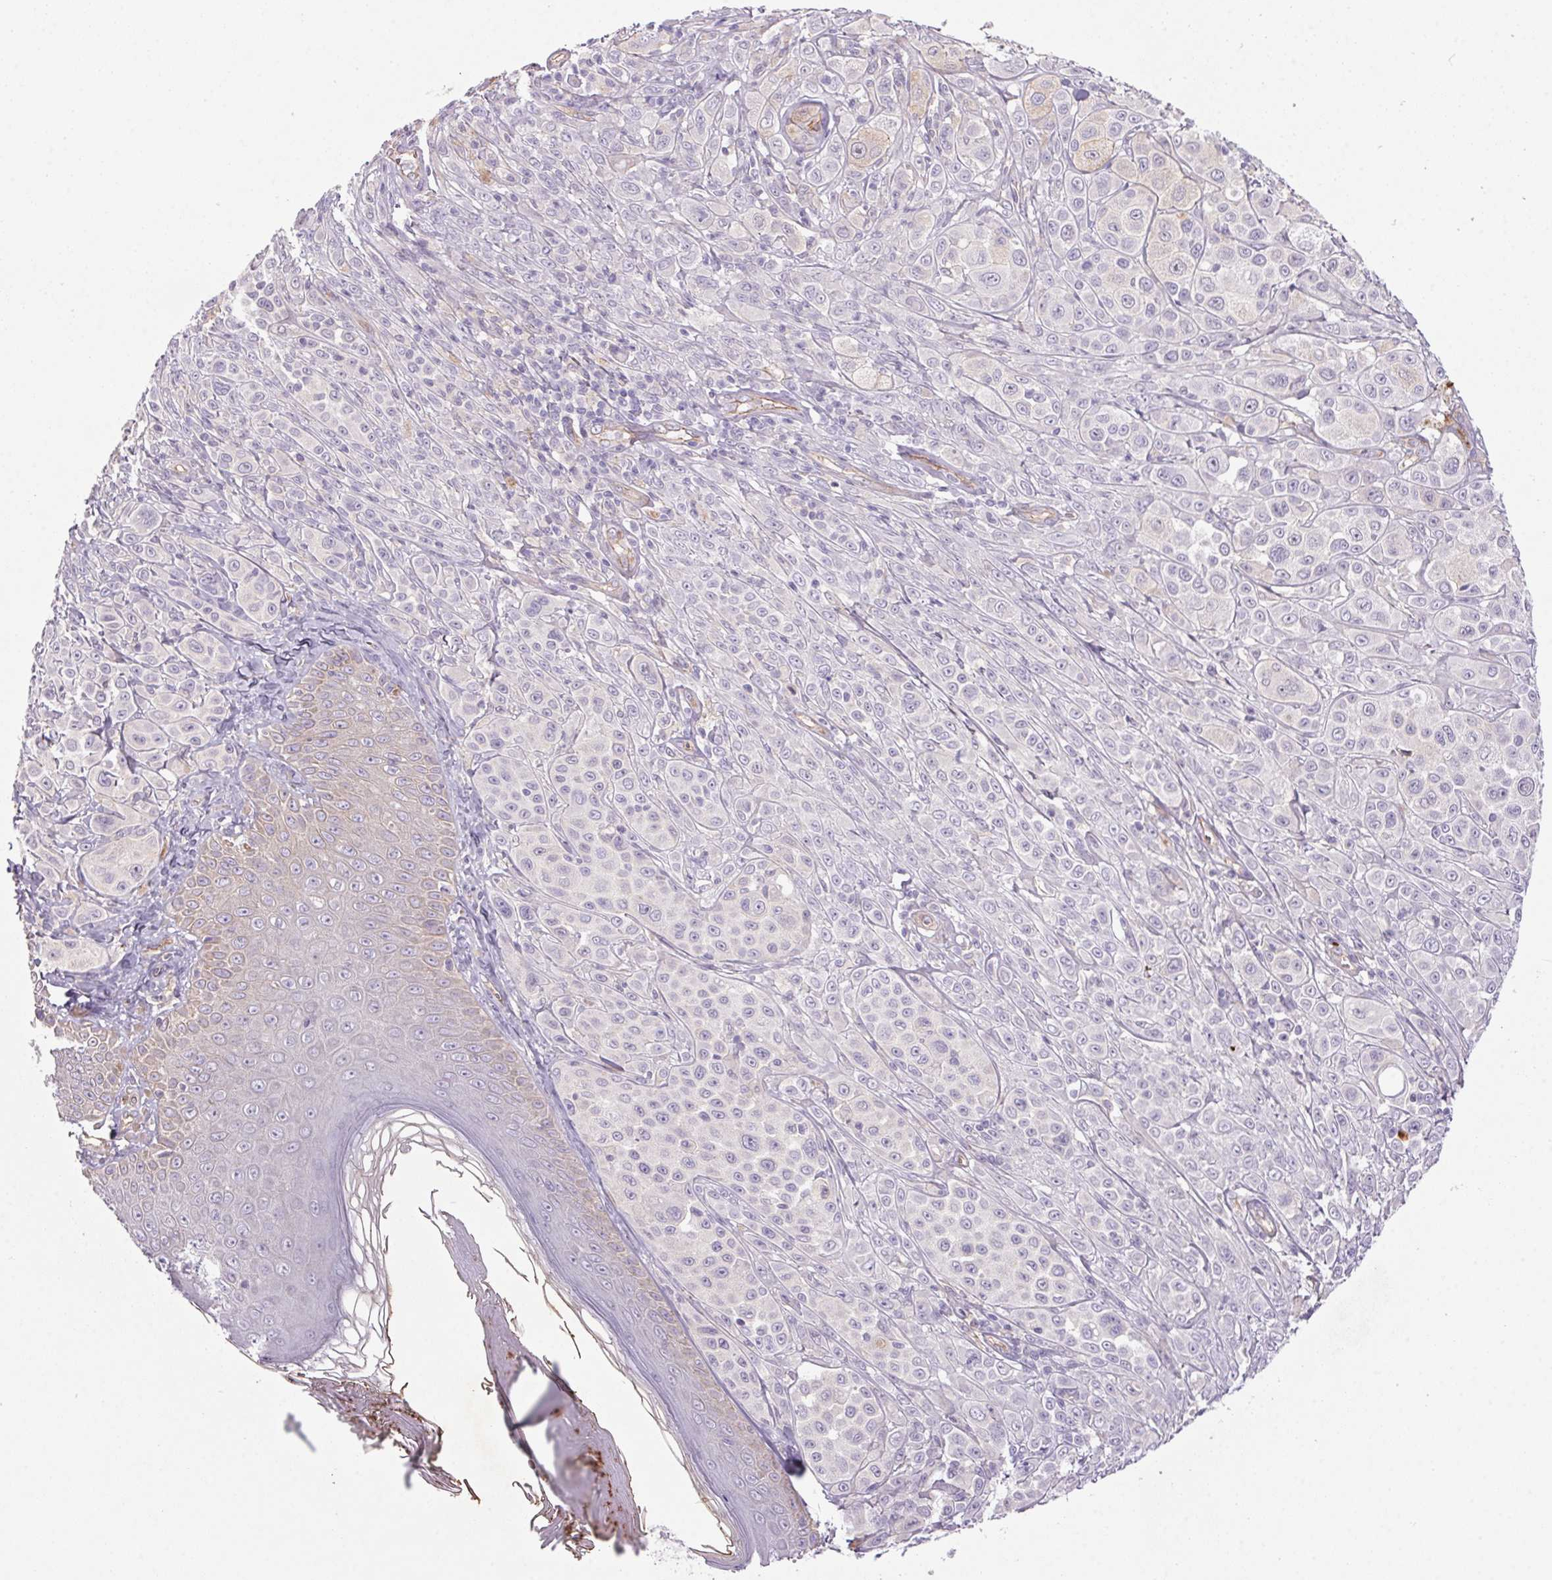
{"staining": {"intensity": "negative", "quantity": "none", "location": "none"}, "tissue": "melanoma", "cell_type": "Tumor cells", "image_type": "cancer", "snomed": [{"axis": "morphology", "description": "Malignant melanoma, NOS"}, {"axis": "topography", "description": "Skin"}], "caption": "Immunohistochemistry image of neoplastic tissue: malignant melanoma stained with DAB shows no significant protein positivity in tumor cells.", "gene": "APOC4", "patient": {"sex": "male", "age": 67}}